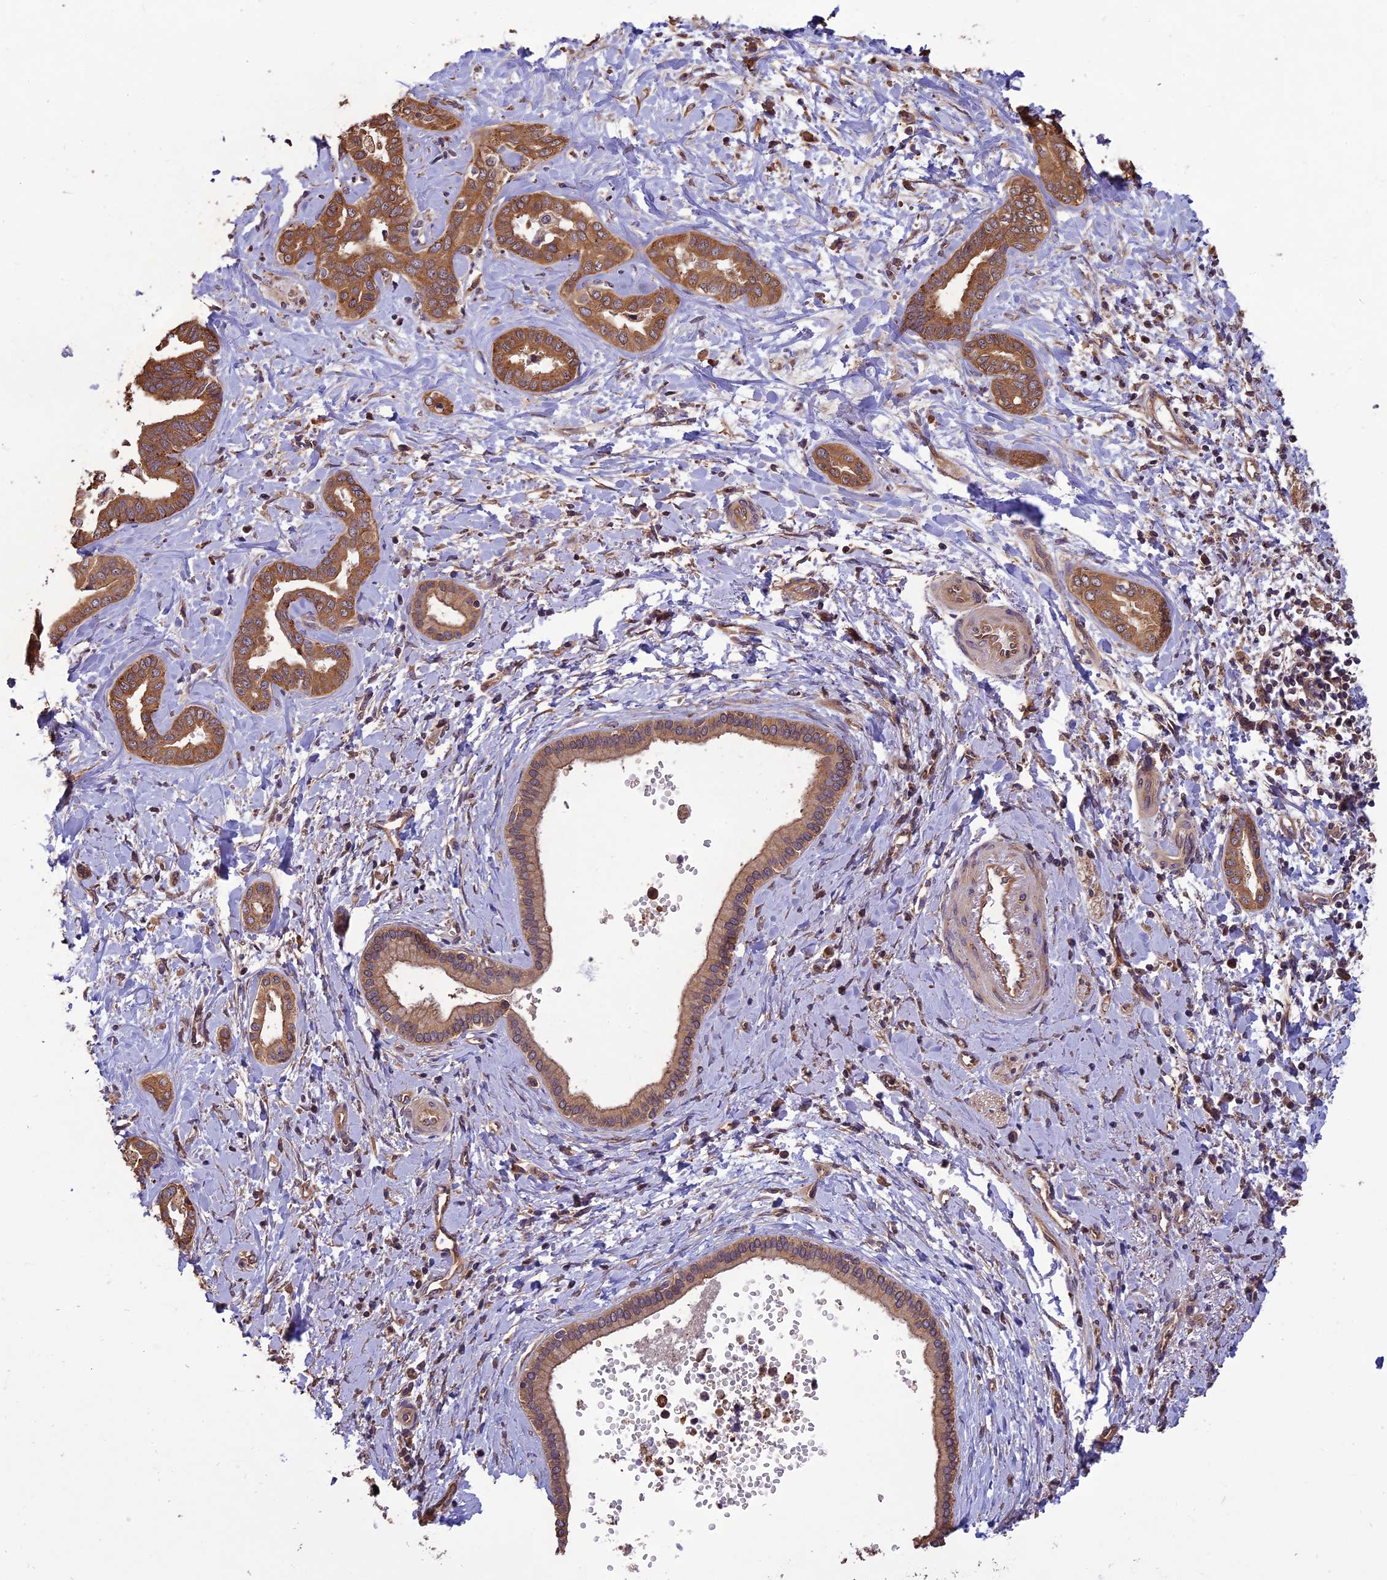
{"staining": {"intensity": "moderate", "quantity": ">75%", "location": "cytoplasmic/membranous"}, "tissue": "liver cancer", "cell_type": "Tumor cells", "image_type": "cancer", "snomed": [{"axis": "morphology", "description": "Cholangiocarcinoma"}, {"axis": "topography", "description": "Liver"}], "caption": "This histopathology image shows liver cancer (cholangiocarcinoma) stained with immunohistochemistry (IHC) to label a protein in brown. The cytoplasmic/membranous of tumor cells show moderate positivity for the protein. Nuclei are counter-stained blue.", "gene": "CHMP2A", "patient": {"sex": "female", "age": 77}}